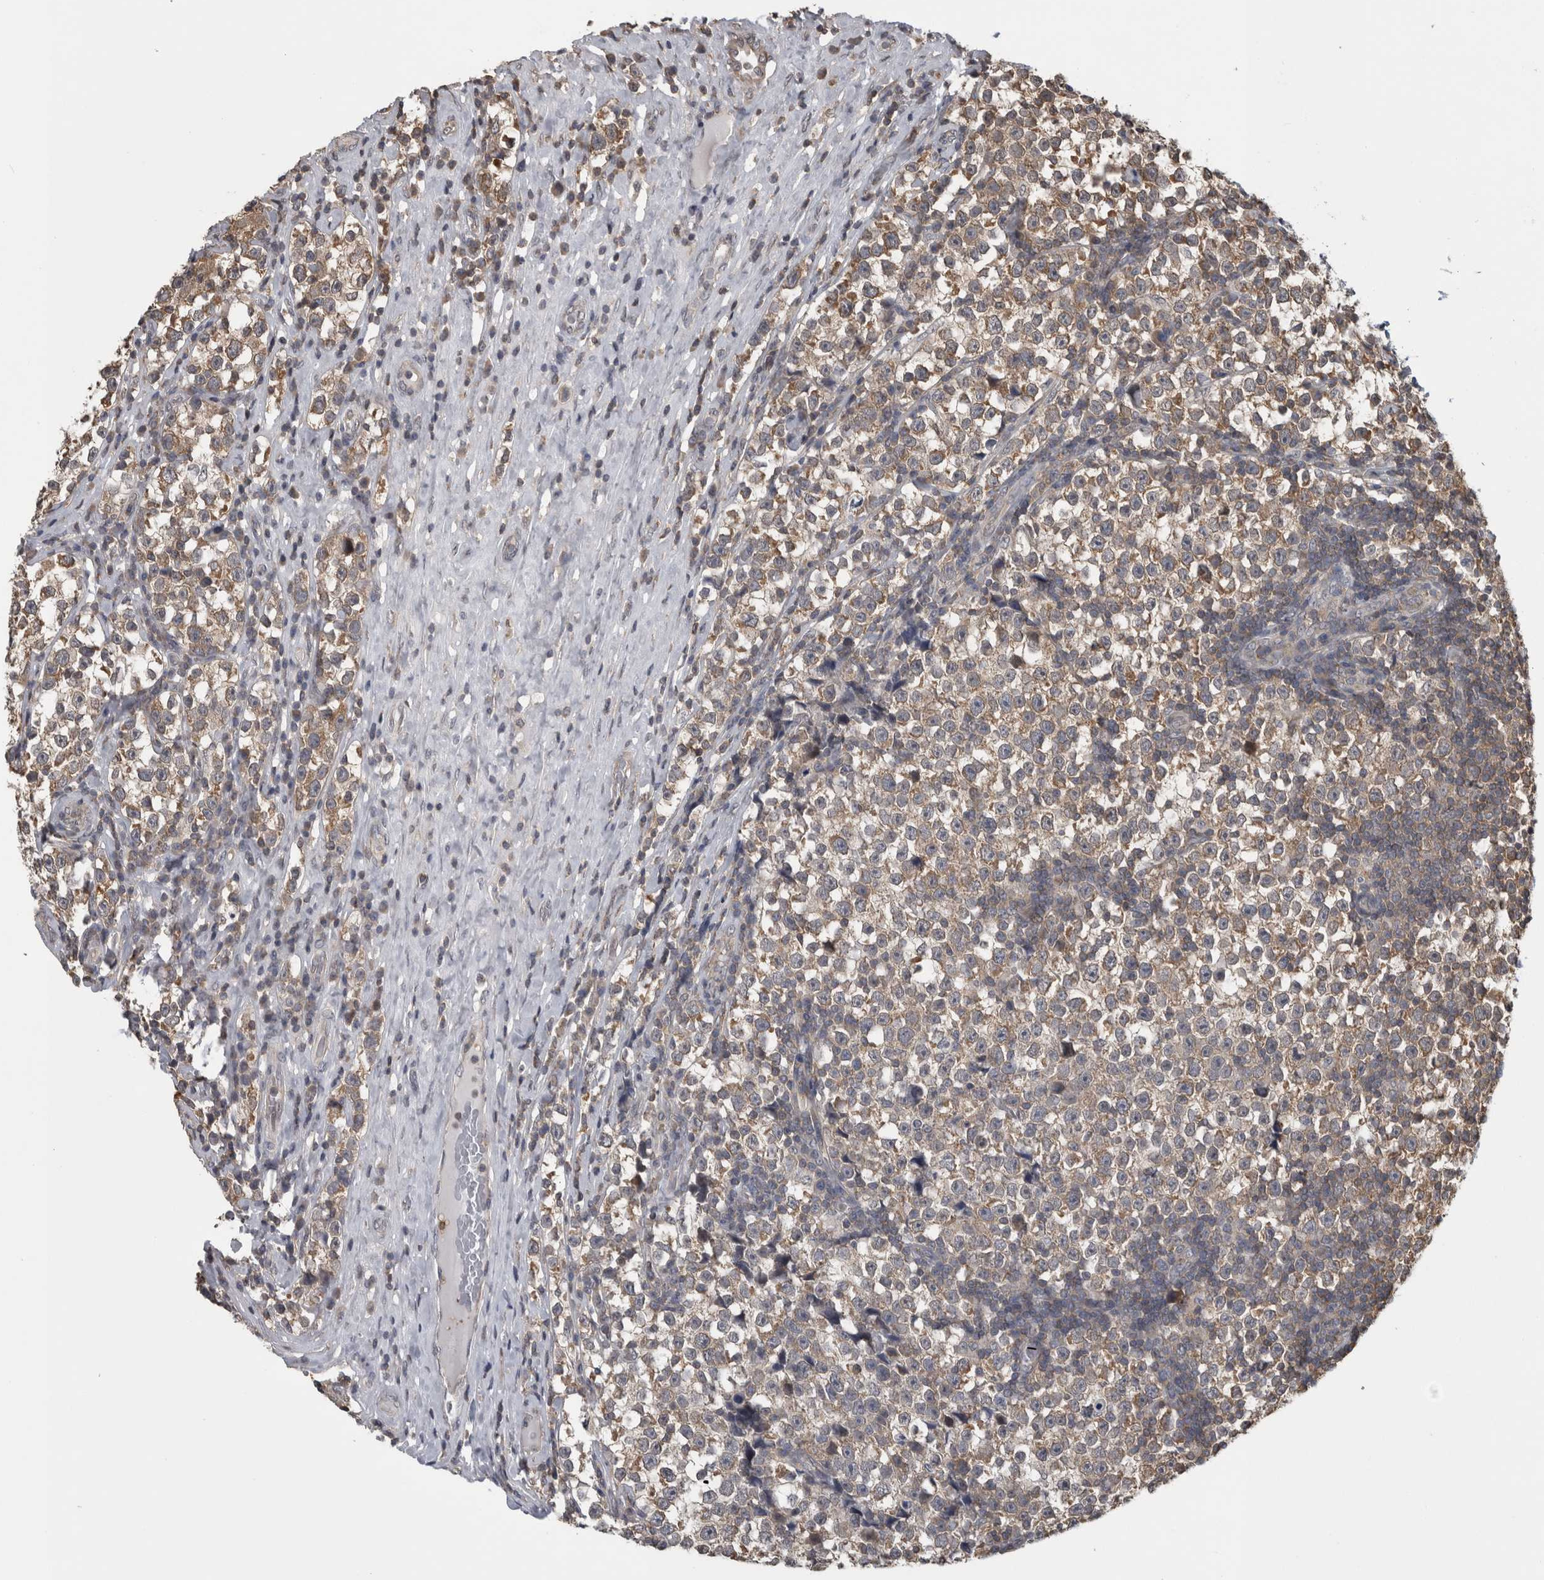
{"staining": {"intensity": "weak", "quantity": ">75%", "location": "cytoplasmic/membranous"}, "tissue": "testis cancer", "cell_type": "Tumor cells", "image_type": "cancer", "snomed": [{"axis": "morphology", "description": "Normal tissue, NOS"}, {"axis": "morphology", "description": "Seminoma, NOS"}, {"axis": "topography", "description": "Testis"}], "caption": "A micrograph showing weak cytoplasmic/membranous staining in approximately >75% of tumor cells in testis seminoma, as visualized by brown immunohistochemical staining.", "gene": "ATXN2", "patient": {"sex": "male", "age": 43}}